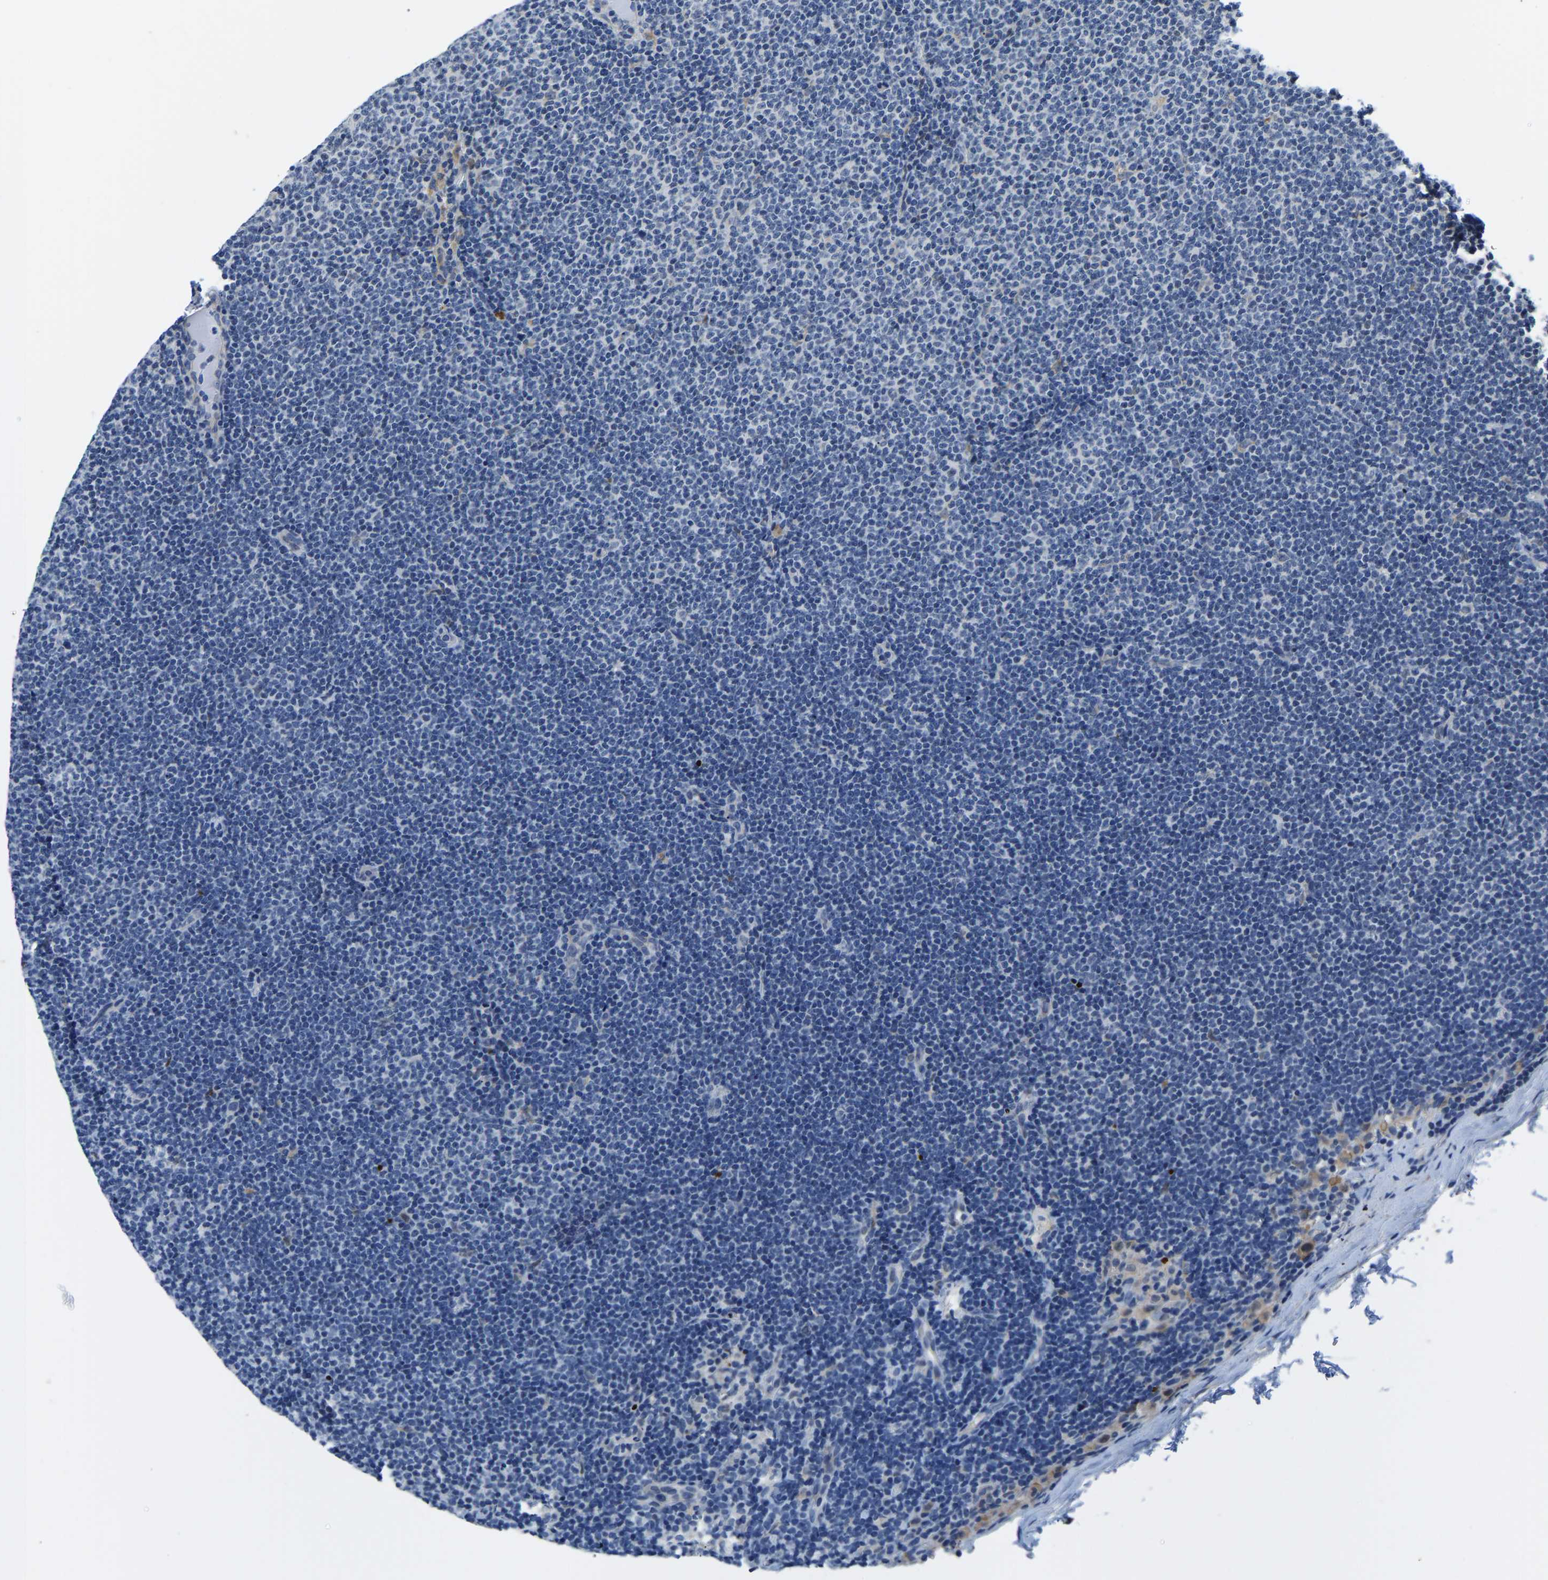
{"staining": {"intensity": "negative", "quantity": "none", "location": "none"}, "tissue": "lymphoma", "cell_type": "Tumor cells", "image_type": "cancer", "snomed": [{"axis": "morphology", "description": "Malignant lymphoma, non-Hodgkin's type, Low grade"}, {"axis": "topography", "description": "Lymph node"}], "caption": "Tumor cells show no significant protein staining in malignant lymphoma, non-Hodgkin's type (low-grade).", "gene": "LIAS", "patient": {"sex": "female", "age": 53}}